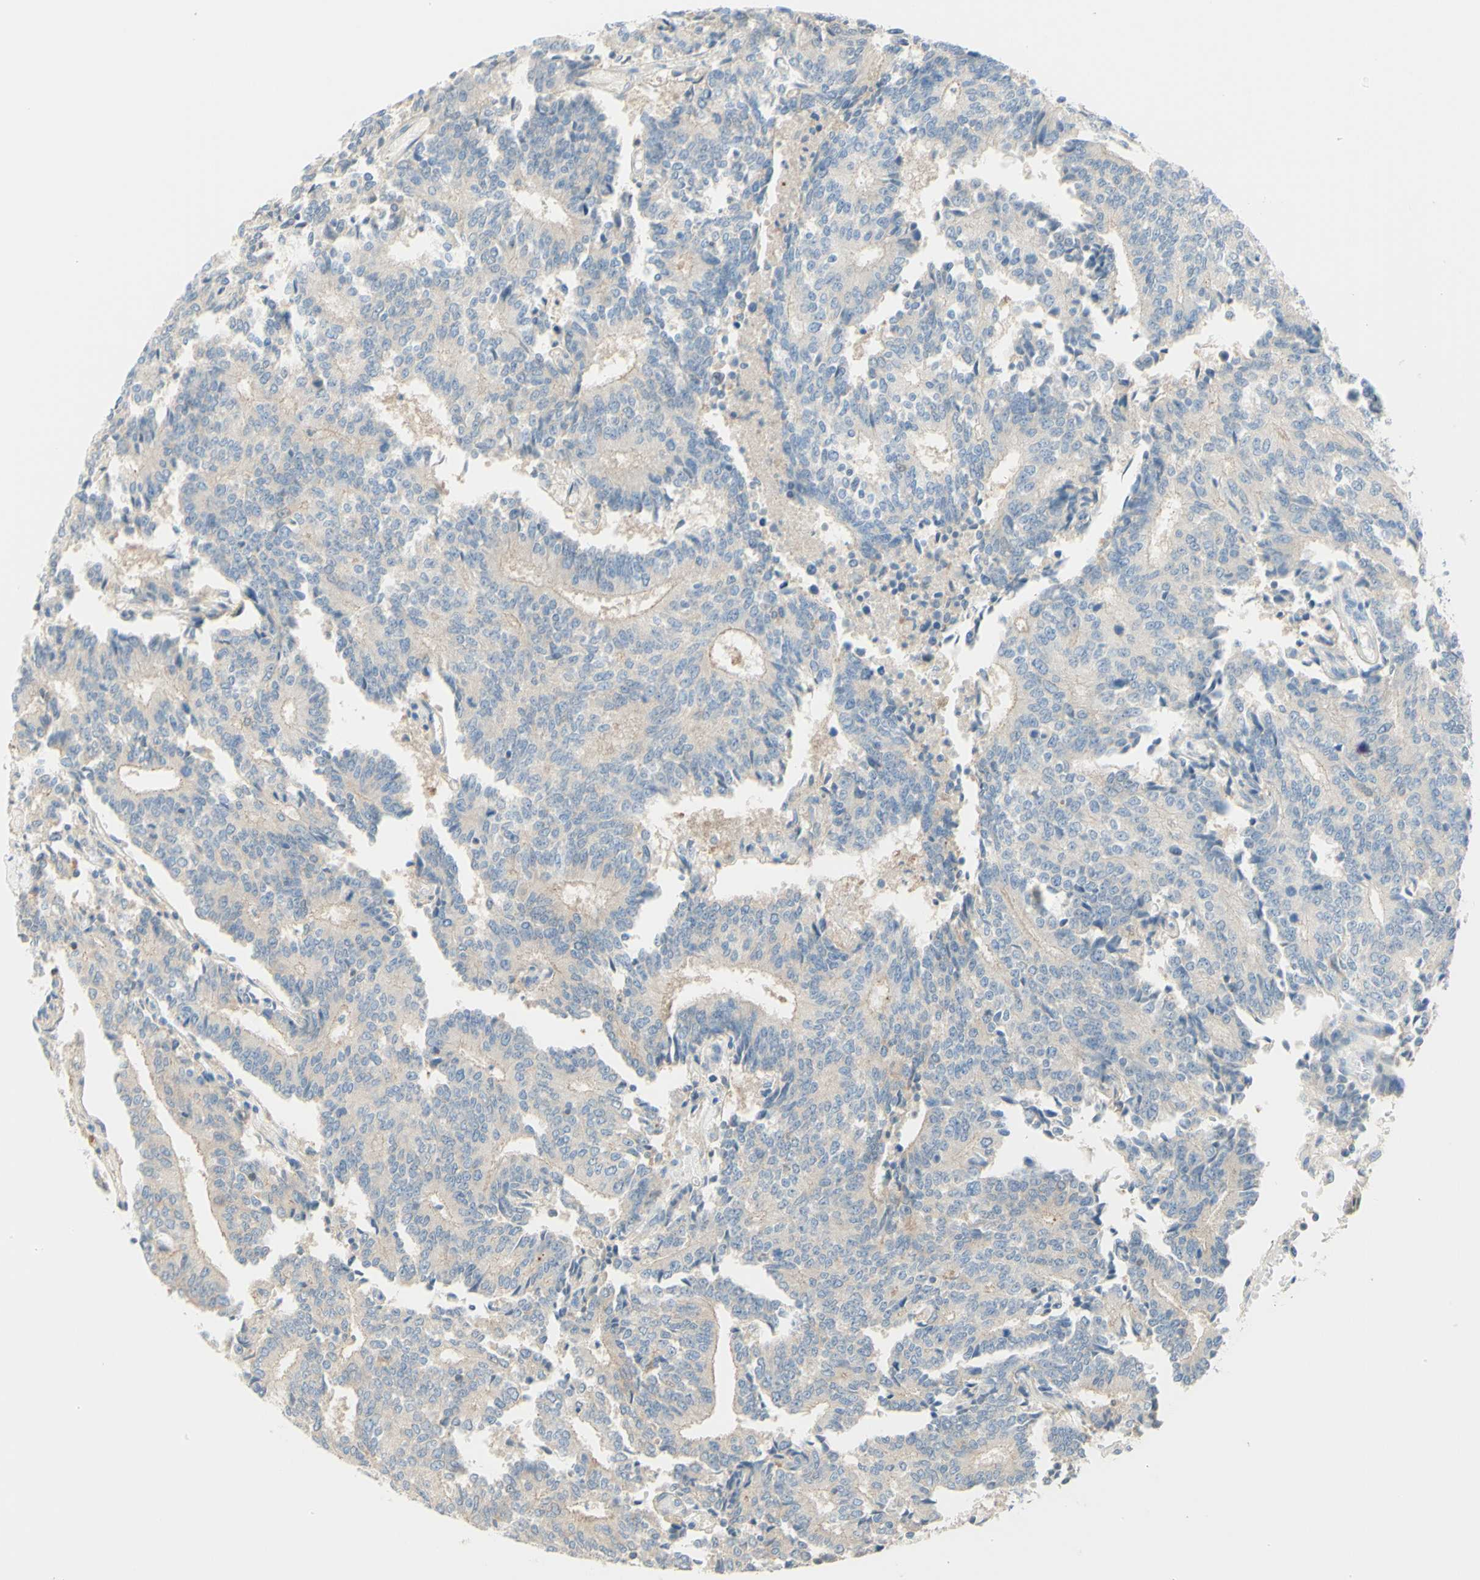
{"staining": {"intensity": "weak", "quantity": "<25%", "location": "cytoplasmic/membranous"}, "tissue": "prostate cancer", "cell_type": "Tumor cells", "image_type": "cancer", "snomed": [{"axis": "morphology", "description": "Normal tissue, NOS"}, {"axis": "morphology", "description": "Adenocarcinoma, High grade"}, {"axis": "topography", "description": "Prostate"}, {"axis": "topography", "description": "Seminal veicle"}], "caption": "Immunohistochemical staining of prostate adenocarcinoma (high-grade) exhibits no significant staining in tumor cells.", "gene": "MTM1", "patient": {"sex": "male", "age": 55}}